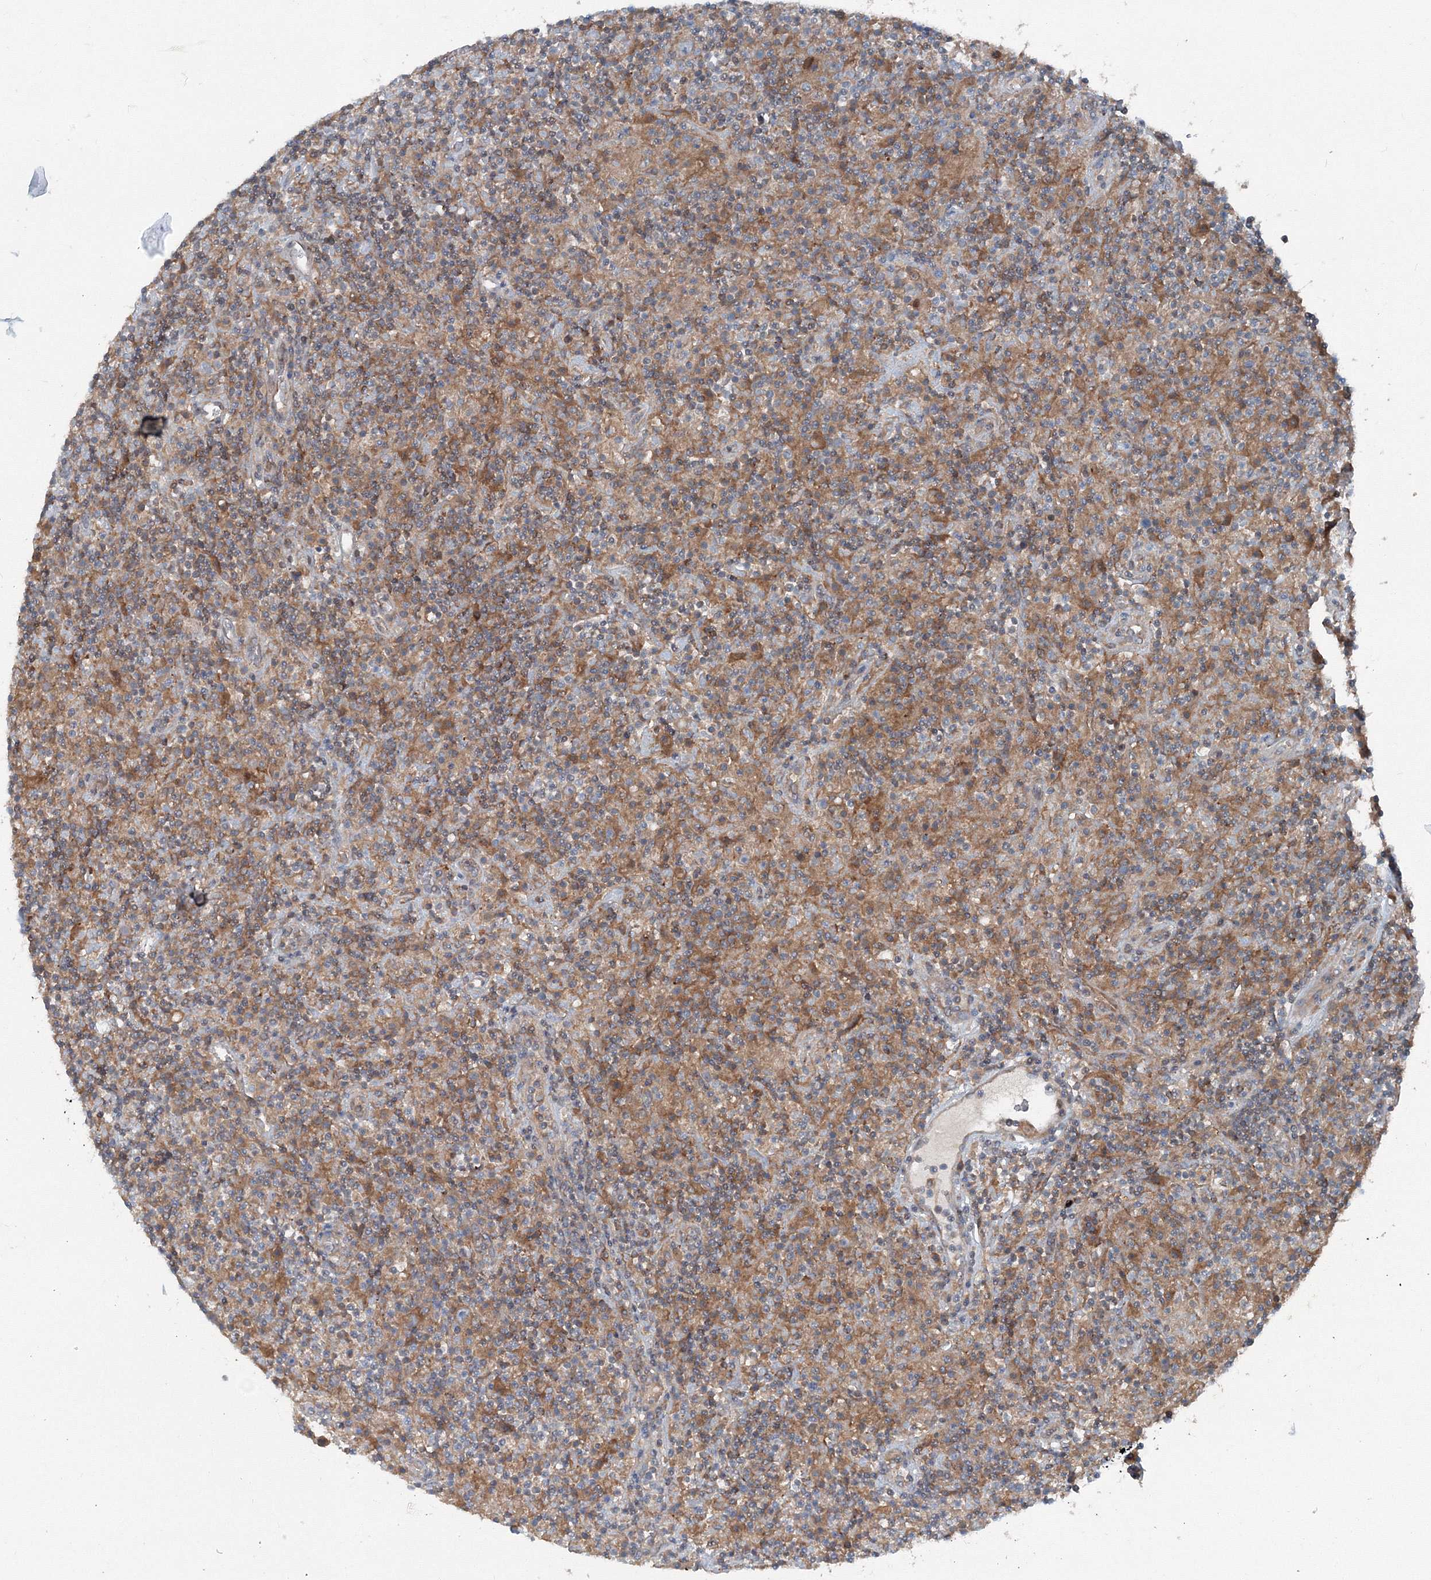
{"staining": {"intensity": "weak", "quantity": "<25%", "location": "cytoplasmic/membranous"}, "tissue": "lymphoma", "cell_type": "Tumor cells", "image_type": "cancer", "snomed": [{"axis": "morphology", "description": "Hodgkin's disease, NOS"}, {"axis": "topography", "description": "Lymph node"}], "caption": "Immunohistochemistry image of neoplastic tissue: lymphoma stained with DAB (3,3'-diaminobenzidine) reveals no significant protein positivity in tumor cells. (DAB (3,3'-diaminobenzidine) immunohistochemistry (IHC) visualized using brightfield microscopy, high magnification).", "gene": "TPRKB", "patient": {"sex": "male", "age": 70}}